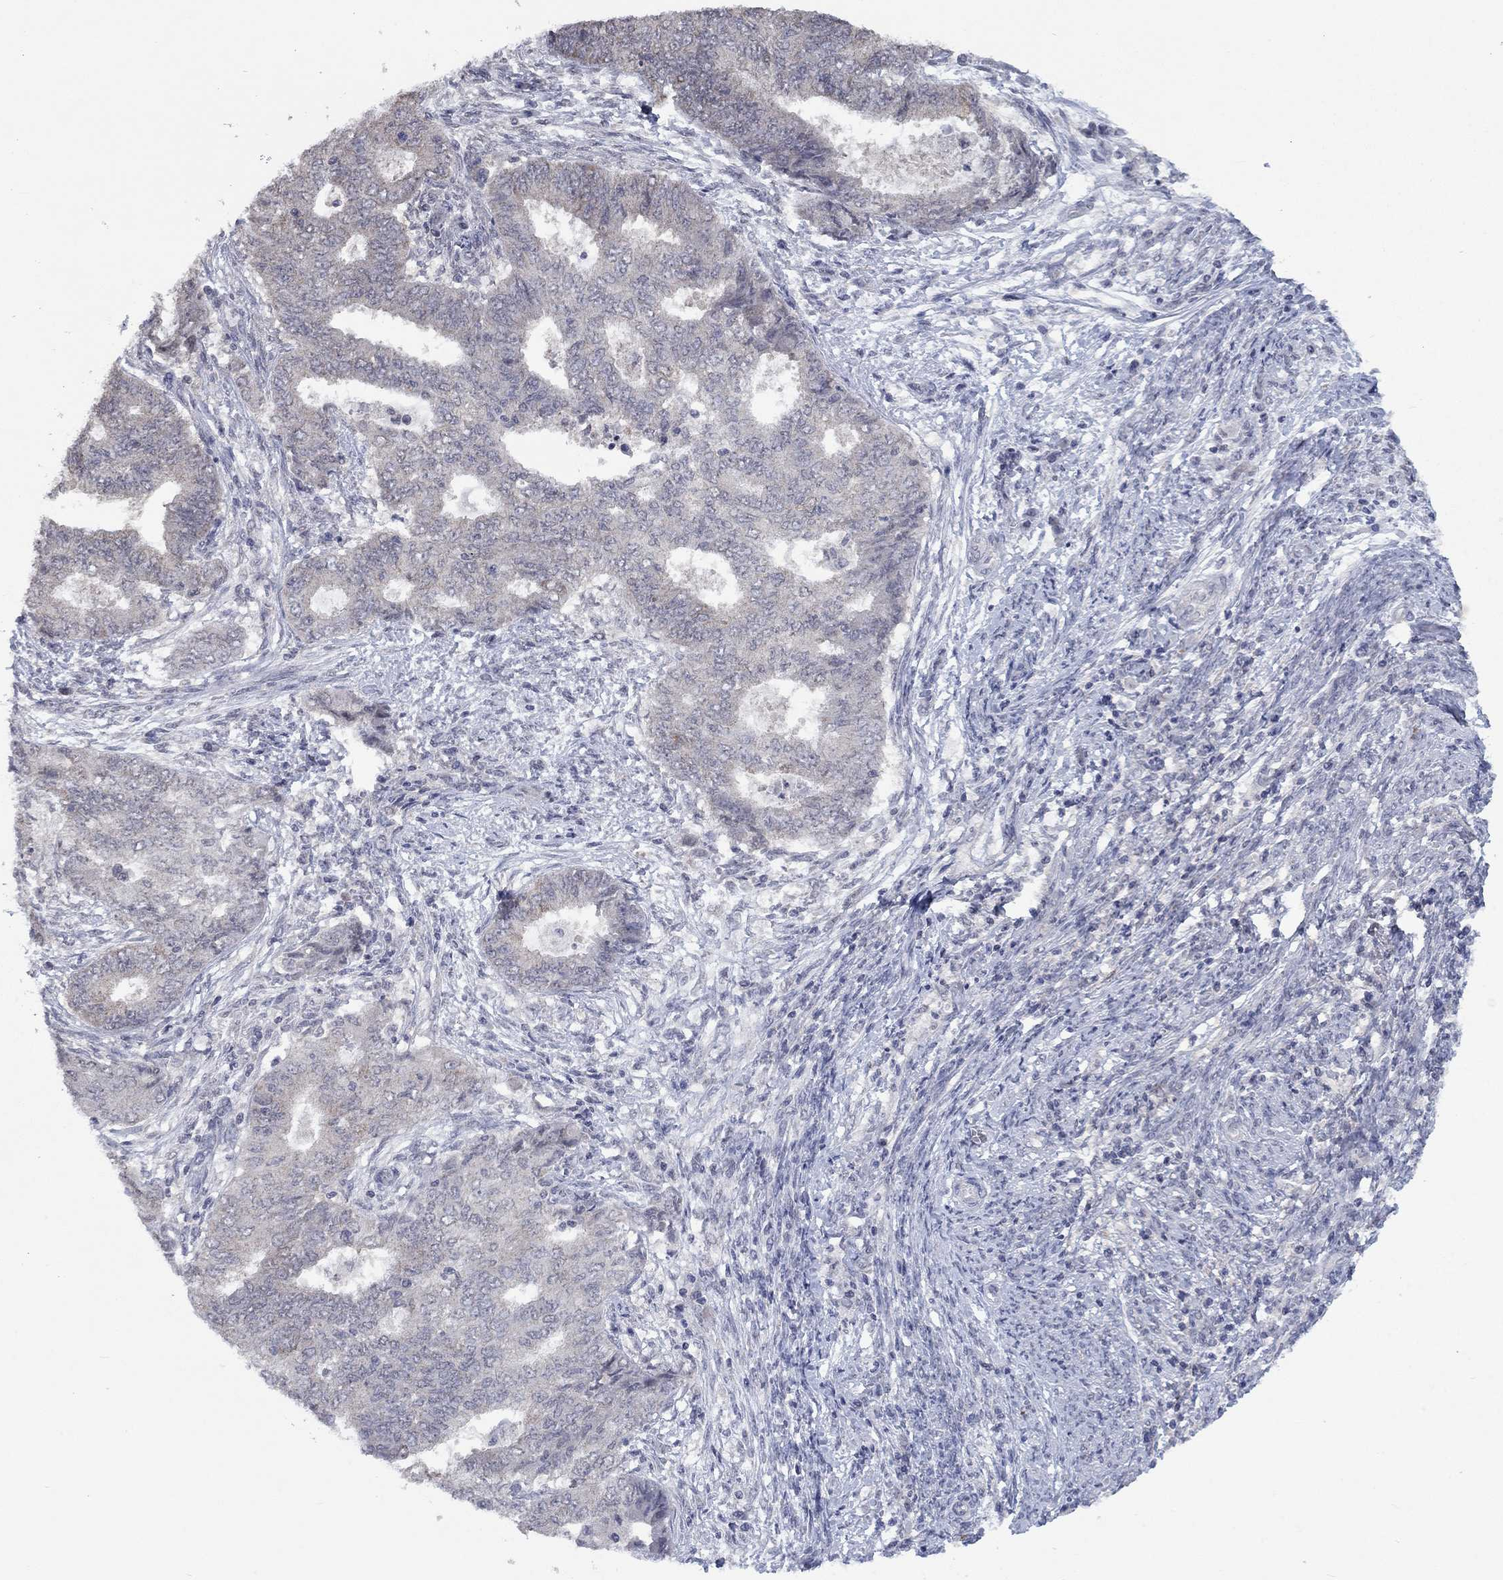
{"staining": {"intensity": "negative", "quantity": "none", "location": "none"}, "tissue": "endometrial cancer", "cell_type": "Tumor cells", "image_type": "cancer", "snomed": [{"axis": "morphology", "description": "Adenocarcinoma, NOS"}, {"axis": "topography", "description": "Endometrium"}], "caption": "This is an immunohistochemistry (IHC) histopathology image of human endometrial cancer. There is no staining in tumor cells.", "gene": "SPATA33", "patient": {"sex": "female", "age": 62}}